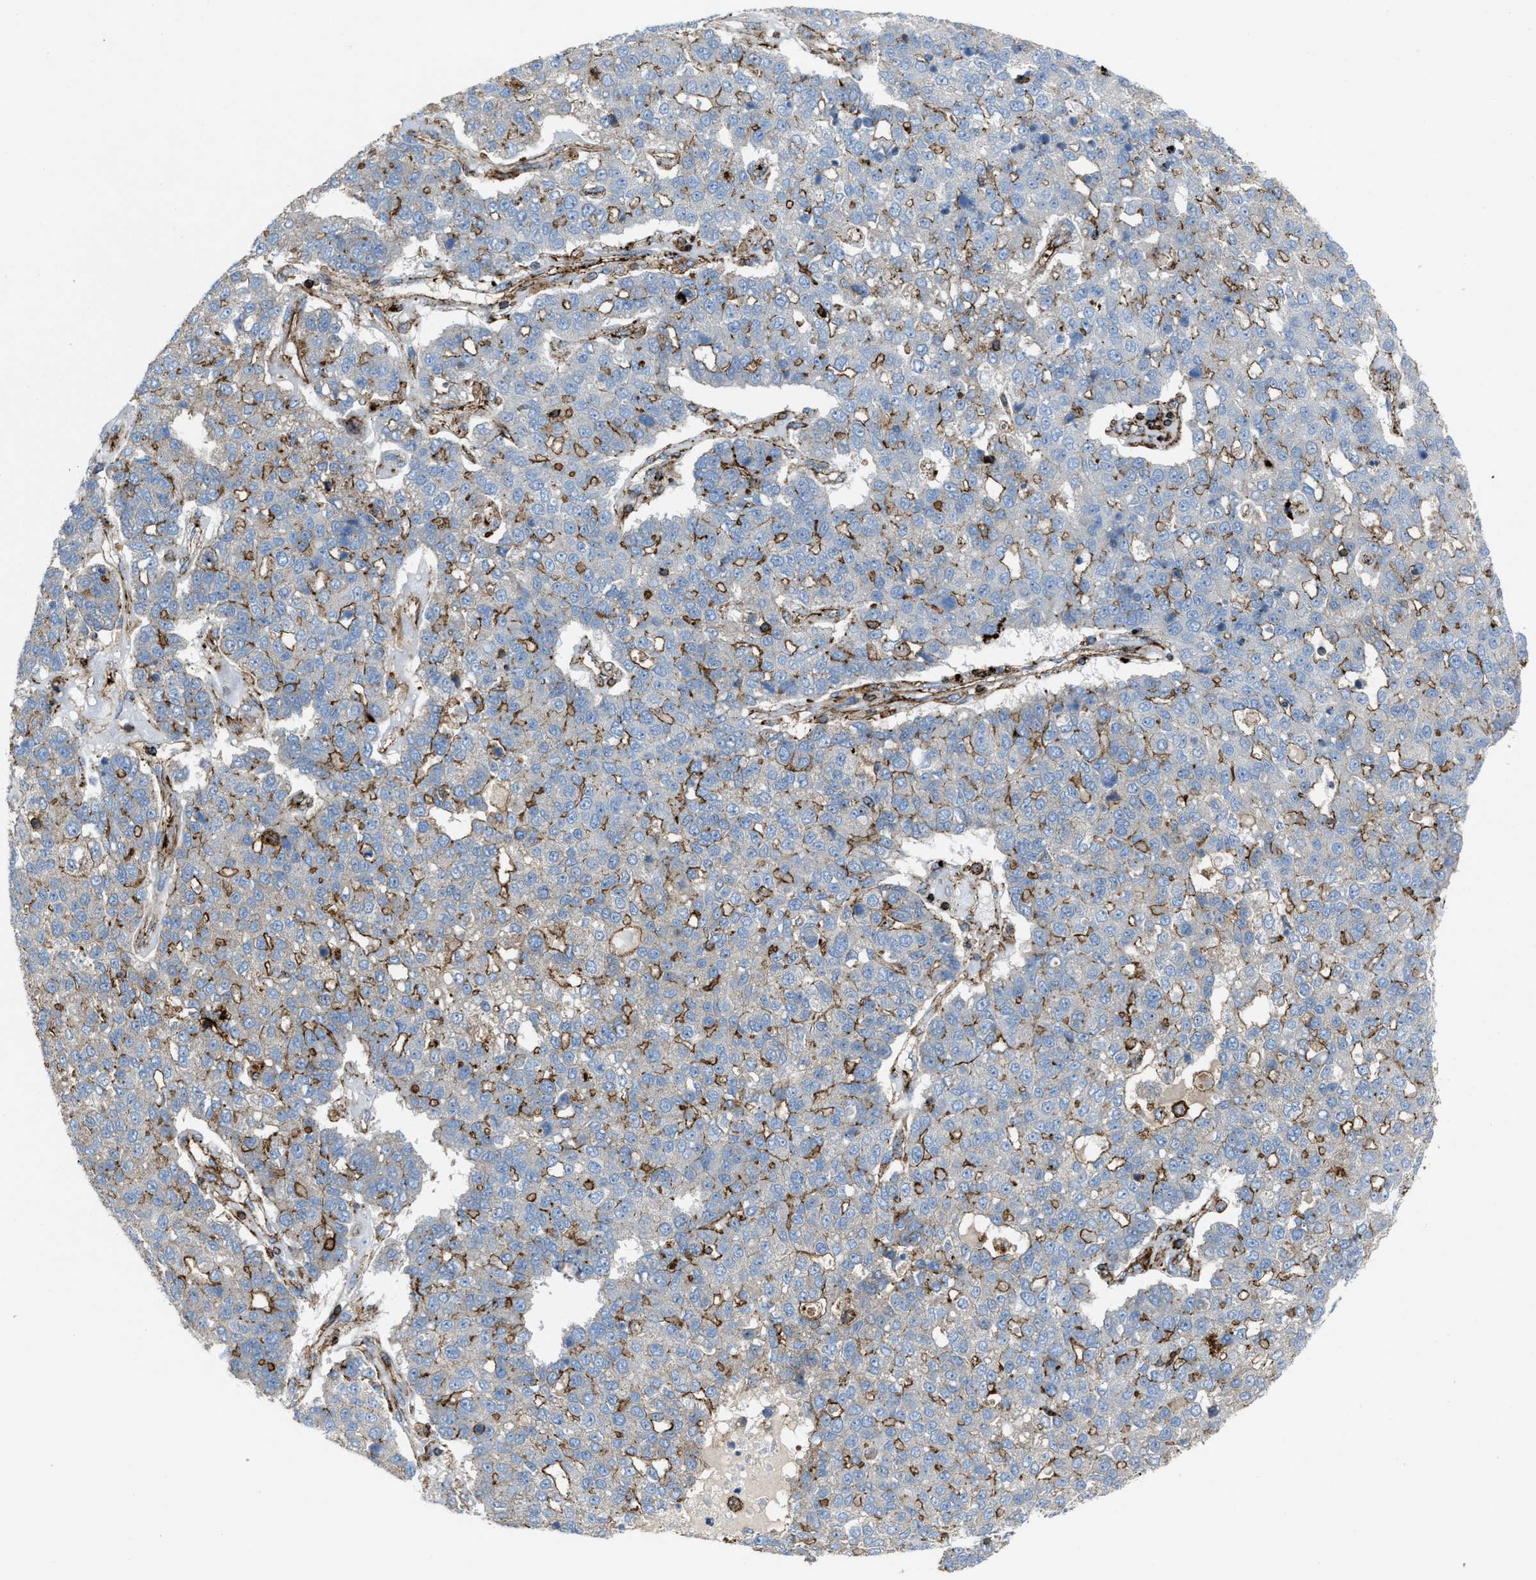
{"staining": {"intensity": "moderate", "quantity": "25%-75%", "location": "cytoplasmic/membranous"}, "tissue": "pancreatic cancer", "cell_type": "Tumor cells", "image_type": "cancer", "snomed": [{"axis": "morphology", "description": "Adenocarcinoma, NOS"}, {"axis": "topography", "description": "Pancreas"}], "caption": "Immunohistochemistry (IHC) image of human pancreatic cancer (adenocarcinoma) stained for a protein (brown), which exhibits medium levels of moderate cytoplasmic/membranous expression in about 25%-75% of tumor cells.", "gene": "AGPAT2", "patient": {"sex": "female", "age": 61}}